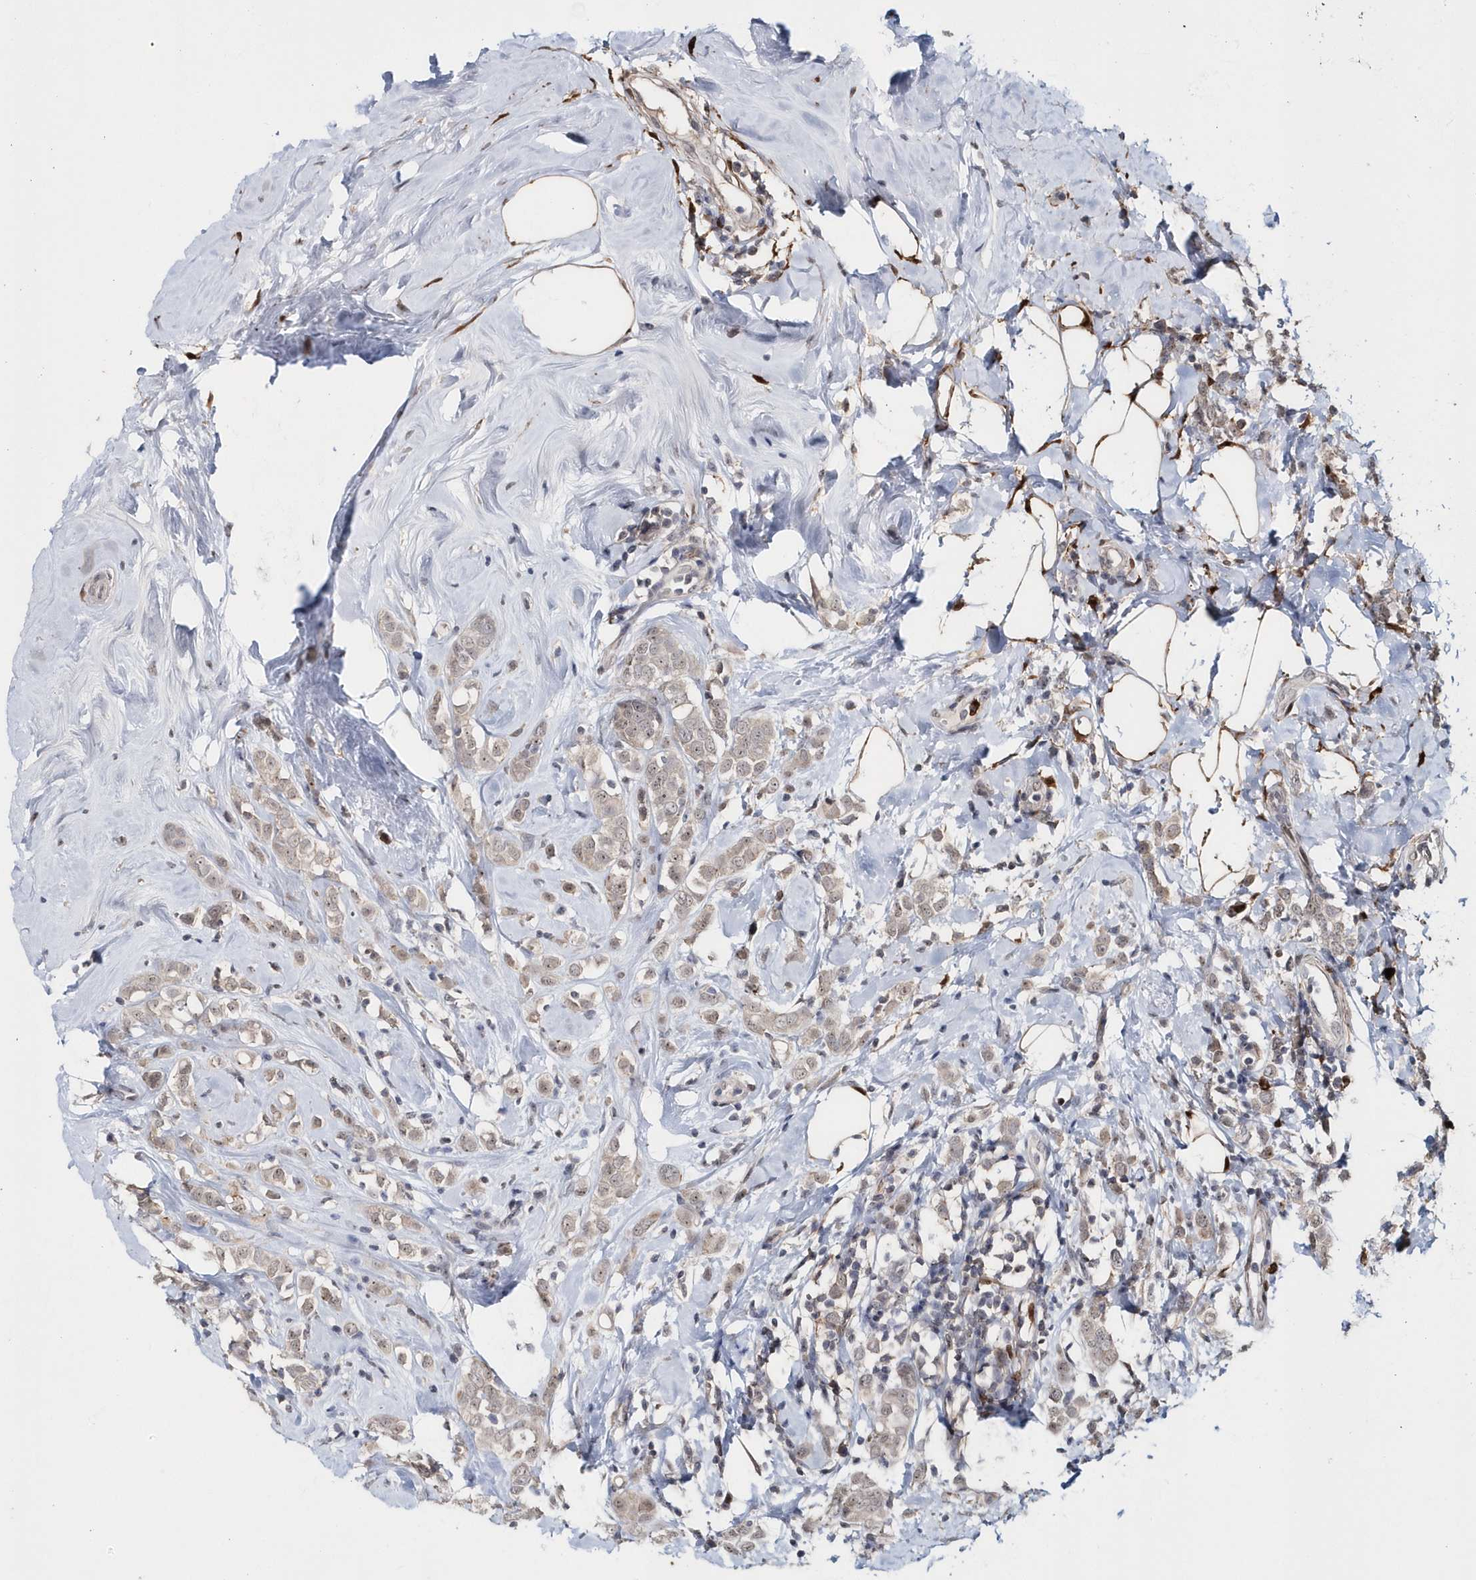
{"staining": {"intensity": "negative", "quantity": "none", "location": "none"}, "tissue": "breast cancer", "cell_type": "Tumor cells", "image_type": "cancer", "snomed": [{"axis": "morphology", "description": "Lobular carcinoma"}, {"axis": "topography", "description": "Breast"}], "caption": "Breast lobular carcinoma stained for a protein using immunohistochemistry displays no staining tumor cells.", "gene": "ASCL4", "patient": {"sex": "female", "age": 47}}